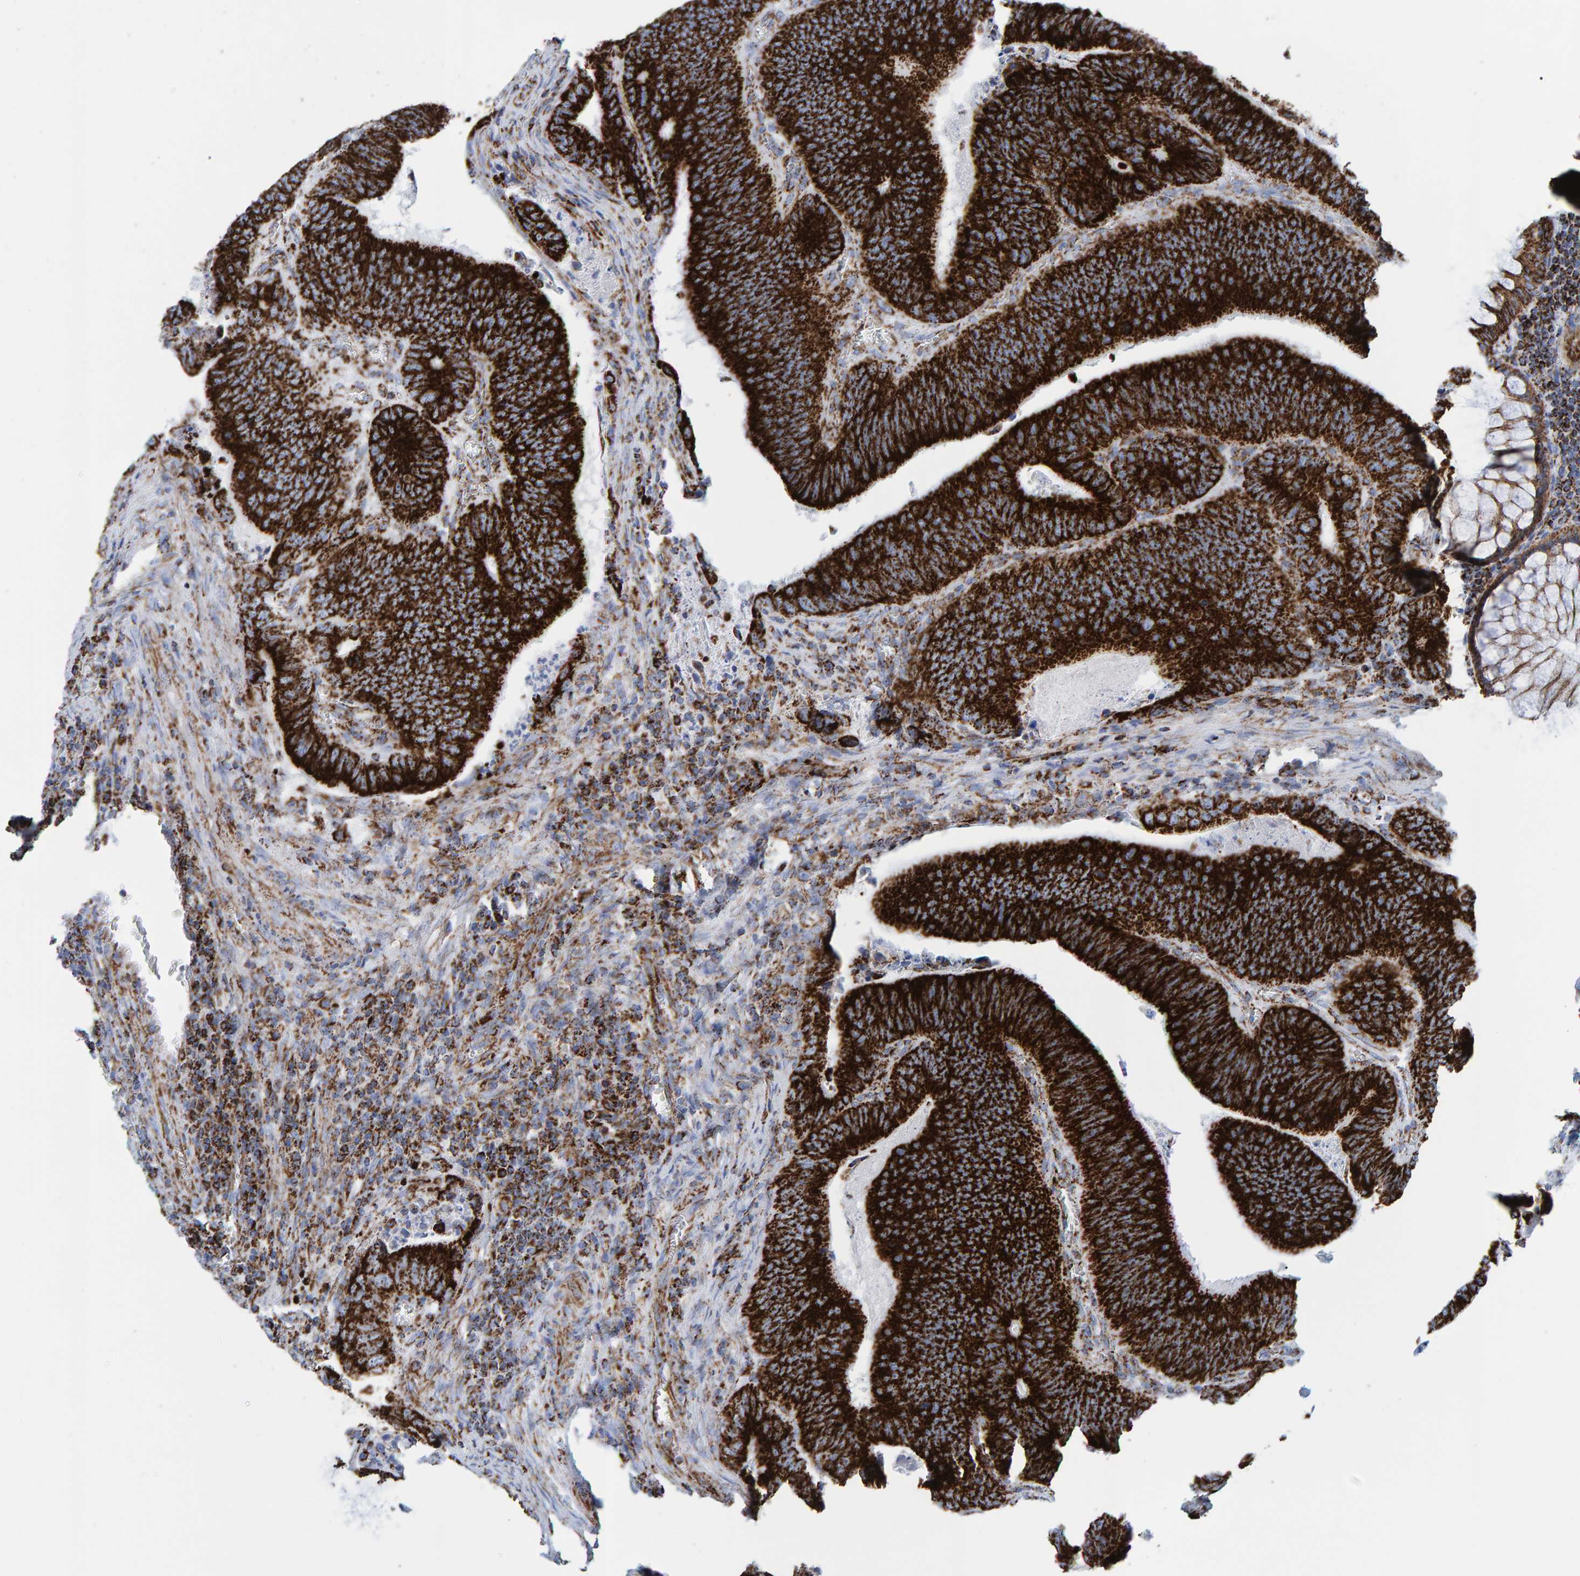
{"staining": {"intensity": "strong", "quantity": ">75%", "location": "cytoplasmic/membranous"}, "tissue": "colorectal cancer", "cell_type": "Tumor cells", "image_type": "cancer", "snomed": [{"axis": "morphology", "description": "Inflammation, NOS"}, {"axis": "morphology", "description": "Adenocarcinoma, NOS"}, {"axis": "topography", "description": "Colon"}], "caption": "Colorectal adenocarcinoma tissue exhibits strong cytoplasmic/membranous expression in approximately >75% of tumor cells", "gene": "ENSG00000262660", "patient": {"sex": "male", "age": 72}}